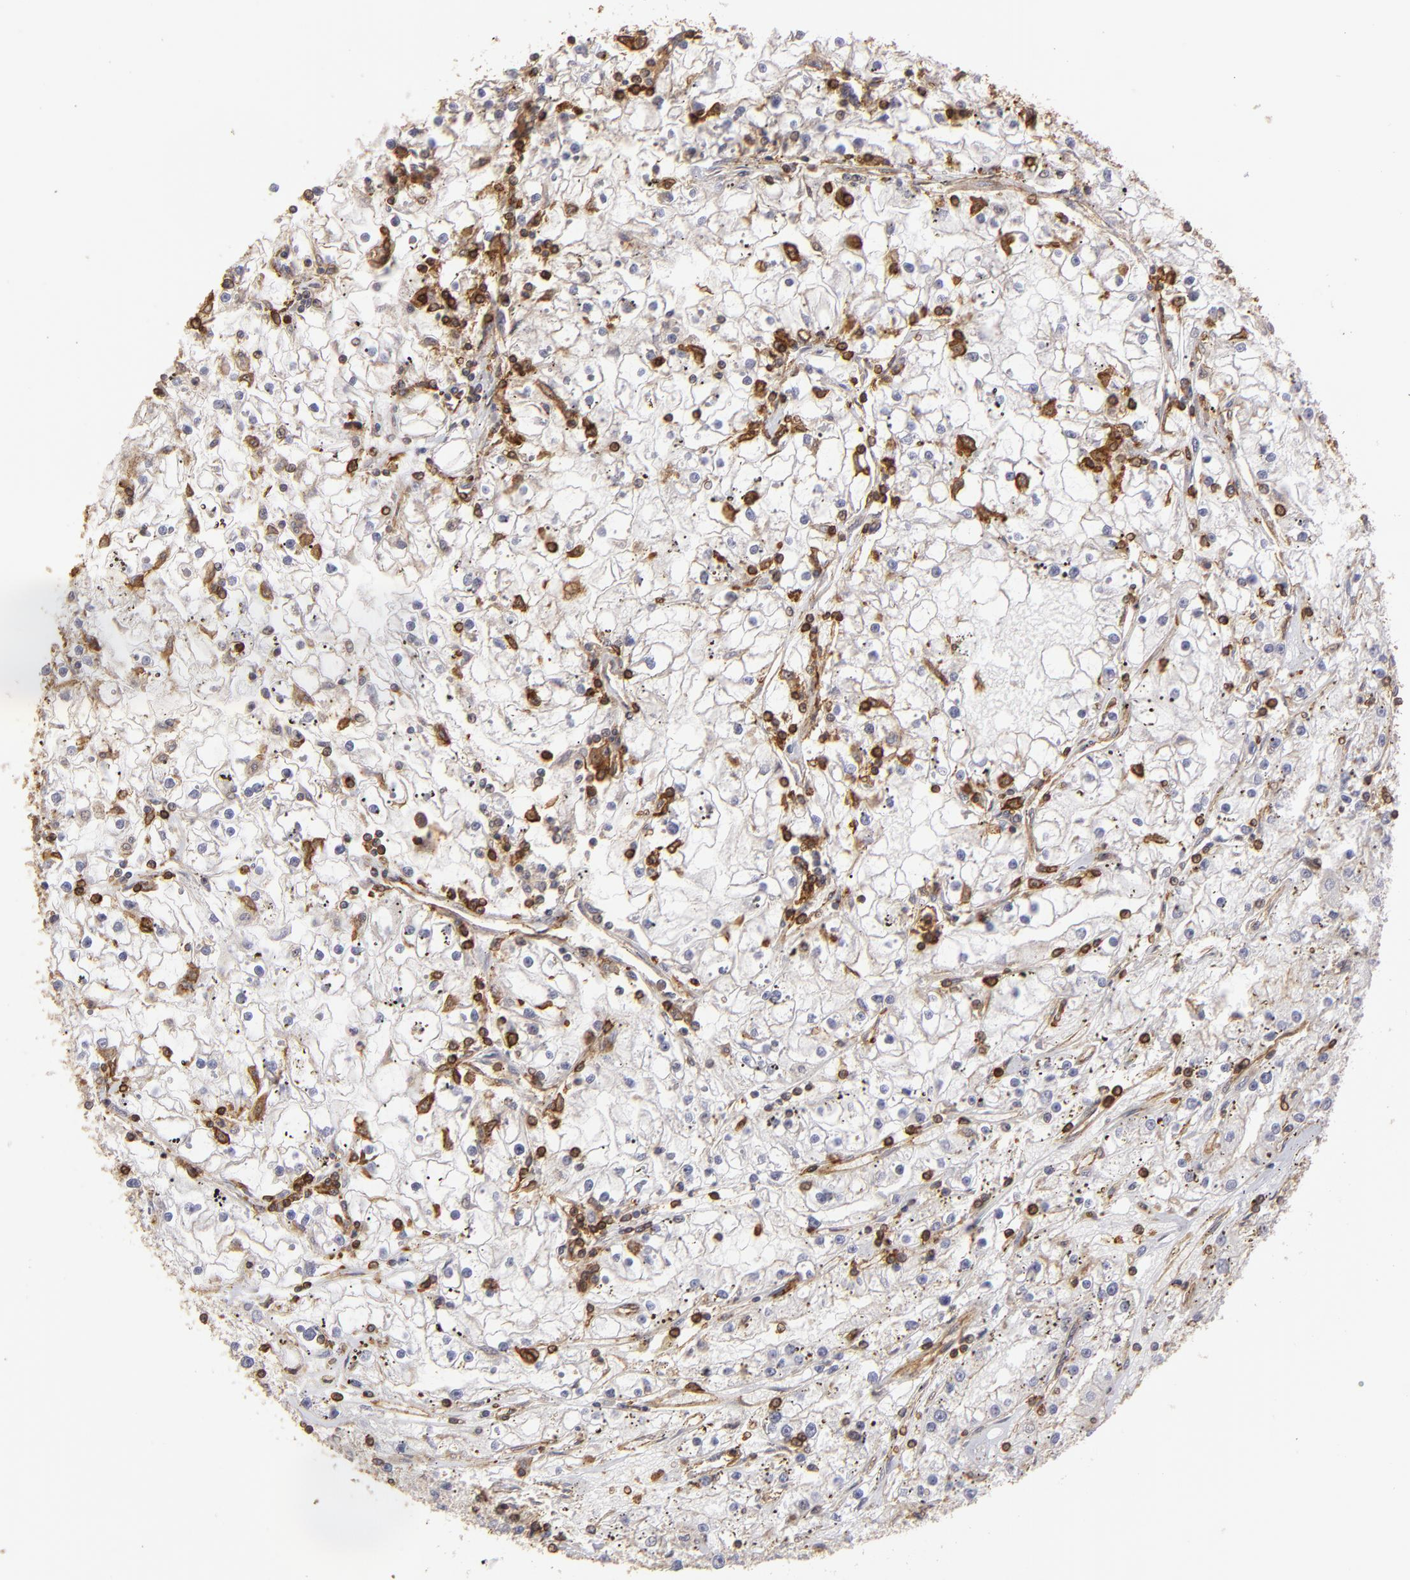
{"staining": {"intensity": "weak", "quantity": "<25%", "location": "cytoplasmic/membranous"}, "tissue": "renal cancer", "cell_type": "Tumor cells", "image_type": "cancer", "snomed": [{"axis": "morphology", "description": "Adenocarcinoma, NOS"}, {"axis": "topography", "description": "Kidney"}], "caption": "Immunohistochemistry image of neoplastic tissue: adenocarcinoma (renal) stained with DAB (3,3'-diaminobenzidine) demonstrates no significant protein staining in tumor cells. (DAB (3,3'-diaminobenzidine) immunohistochemistry with hematoxylin counter stain).", "gene": "ACTB", "patient": {"sex": "male", "age": 56}}